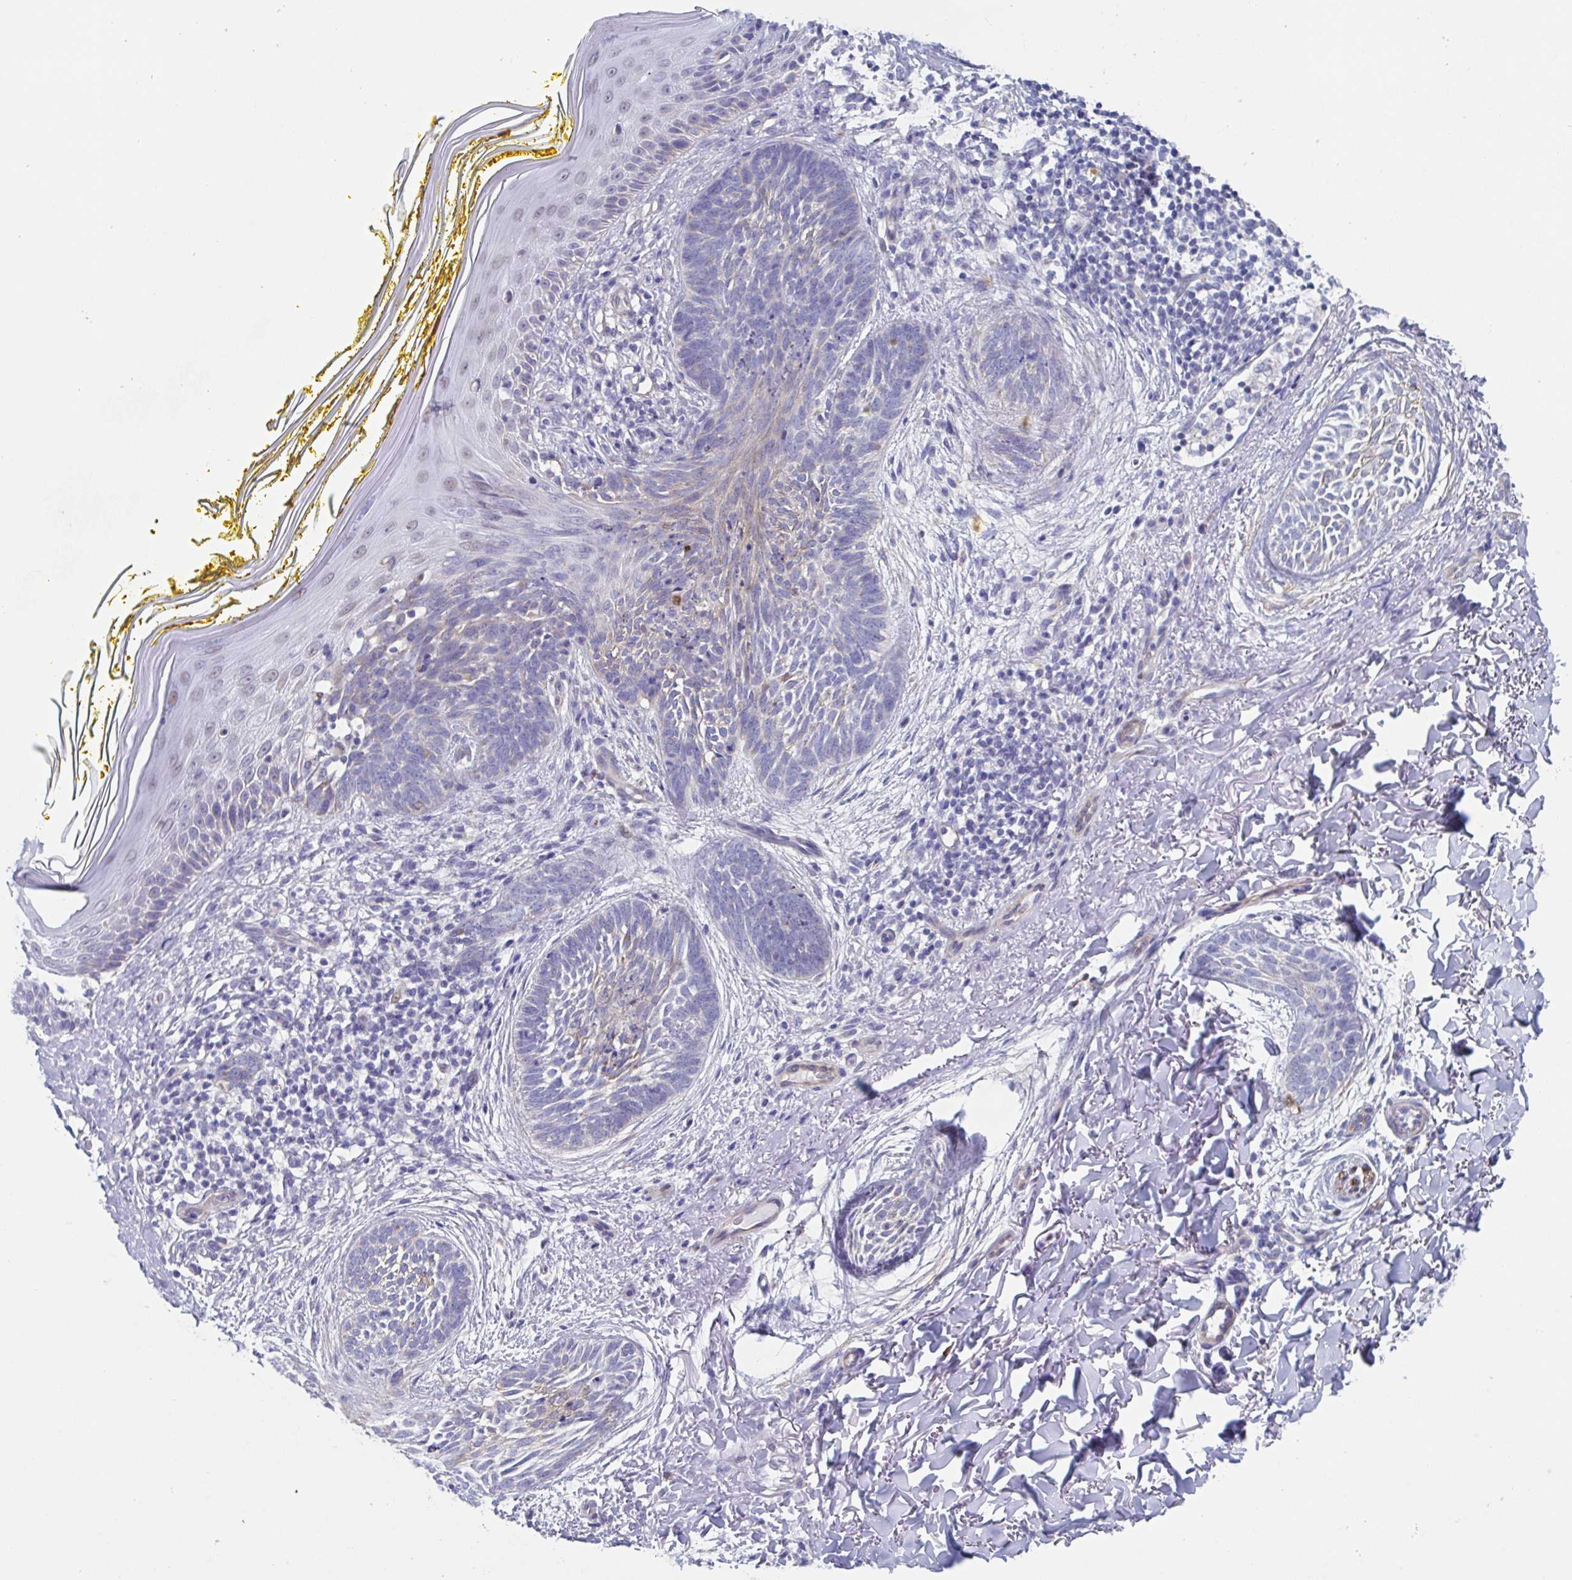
{"staining": {"intensity": "negative", "quantity": "none", "location": "none"}, "tissue": "skin cancer", "cell_type": "Tumor cells", "image_type": "cancer", "snomed": [{"axis": "morphology", "description": "Basal cell carcinoma"}, {"axis": "topography", "description": "Skin"}], "caption": "DAB (3,3'-diaminobenzidine) immunohistochemical staining of basal cell carcinoma (skin) exhibits no significant expression in tumor cells. (DAB immunohistochemistry (IHC), high magnification).", "gene": "PBOV1", "patient": {"sex": "female", "age": 68}}